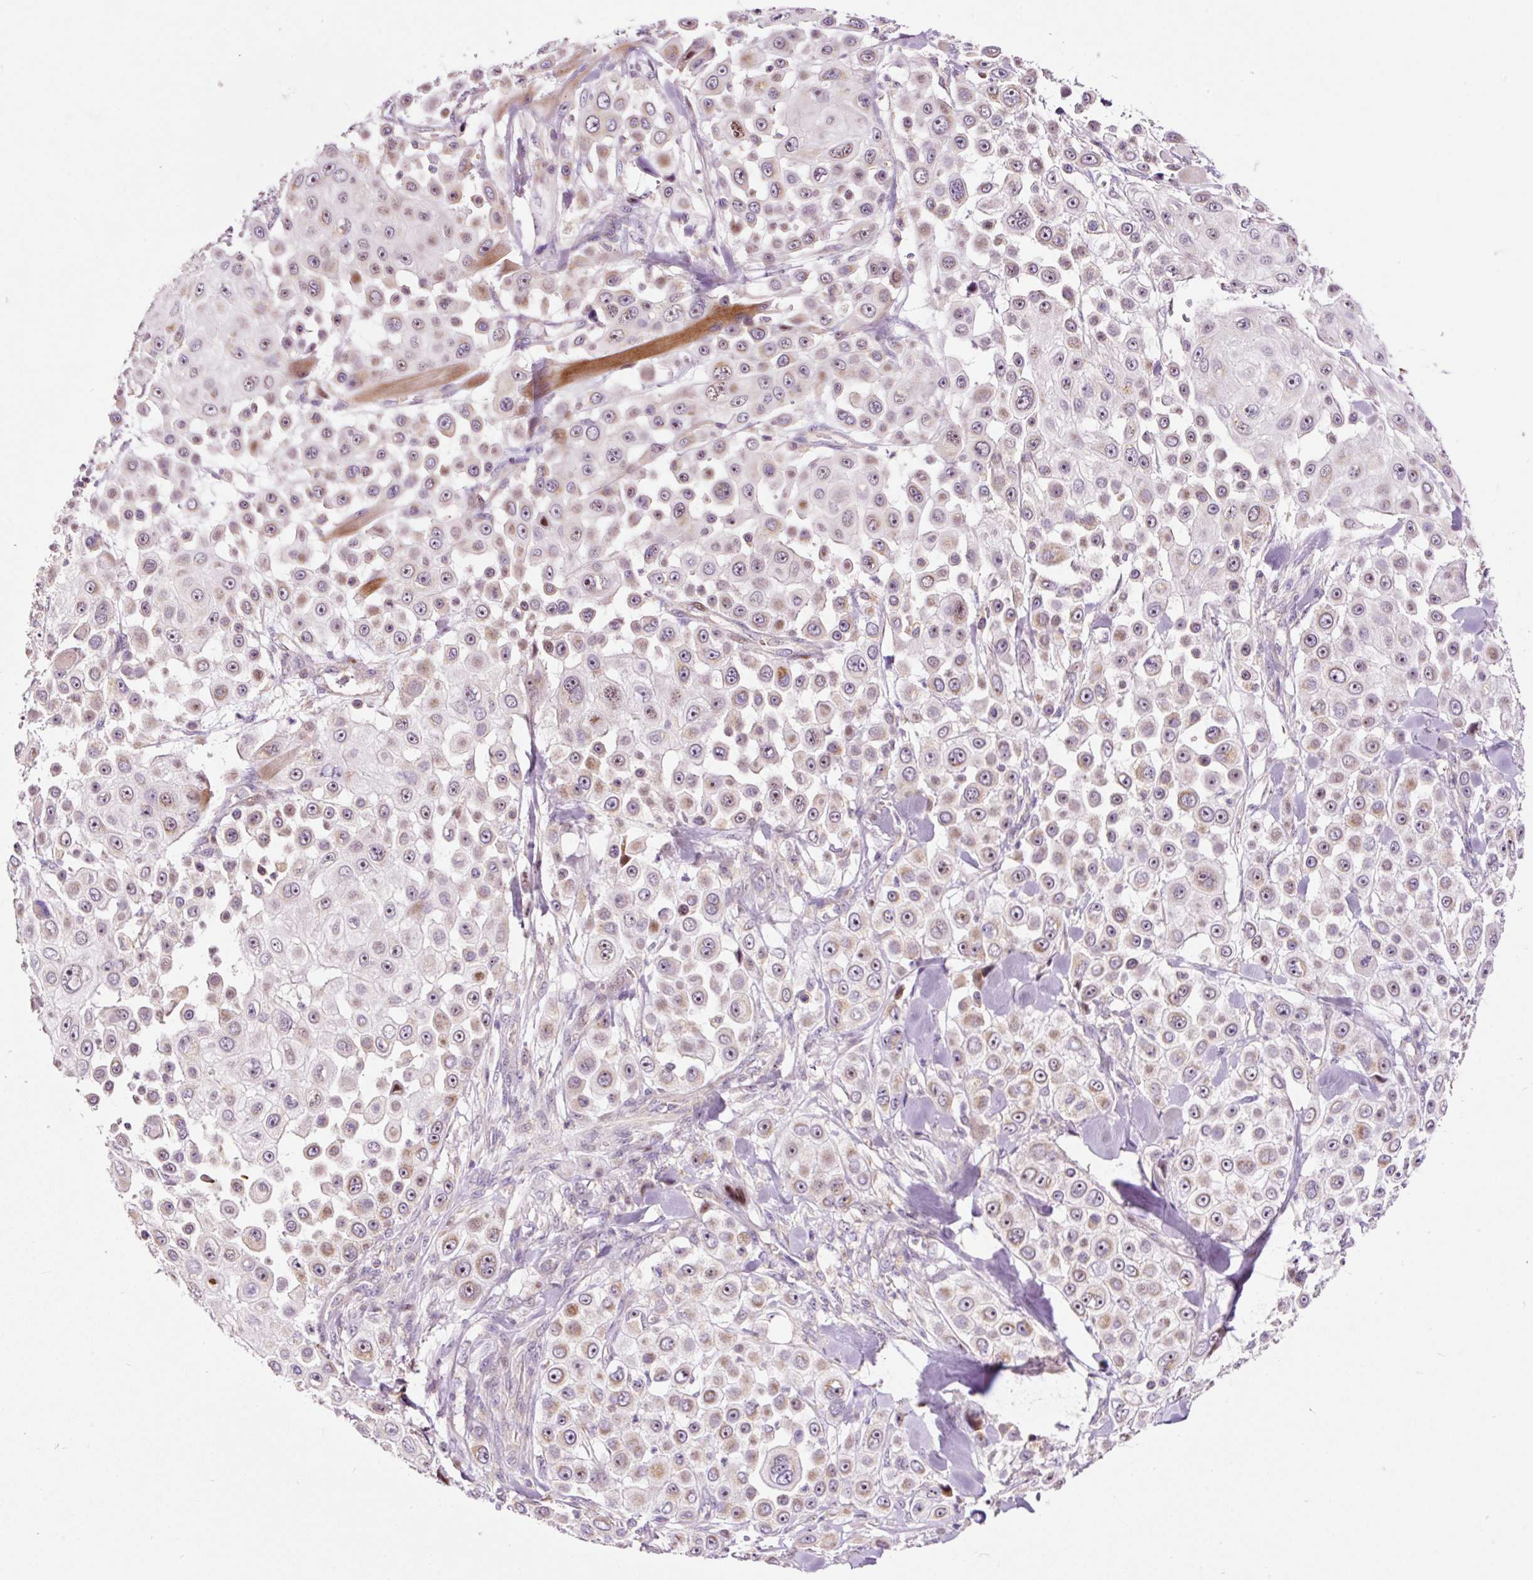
{"staining": {"intensity": "weak", "quantity": "25%-75%", "location": "cytoplasmic/membranous"}, "tissue": "skin cancer", "cell_type": "Tumor cells", "image_type": "cancer", "snomed": [{"axis": "morphology", "description": "Squamous cell carcinoma, NOS"}, {"axis": "topography", "description": "Skin"}], "caption": "The histopathology image exhibits immunohistochemical staining of skin cancer (squamous cell carcinoma). There is weak cytoplasmic/membranous expression is seen in about 25%-75% of tumor cells. (DAB IHC, brown staining for protein, blue staining for nuclei).", "gene": "BOLA3", "patient": {"sex": "male", "age": 67}}